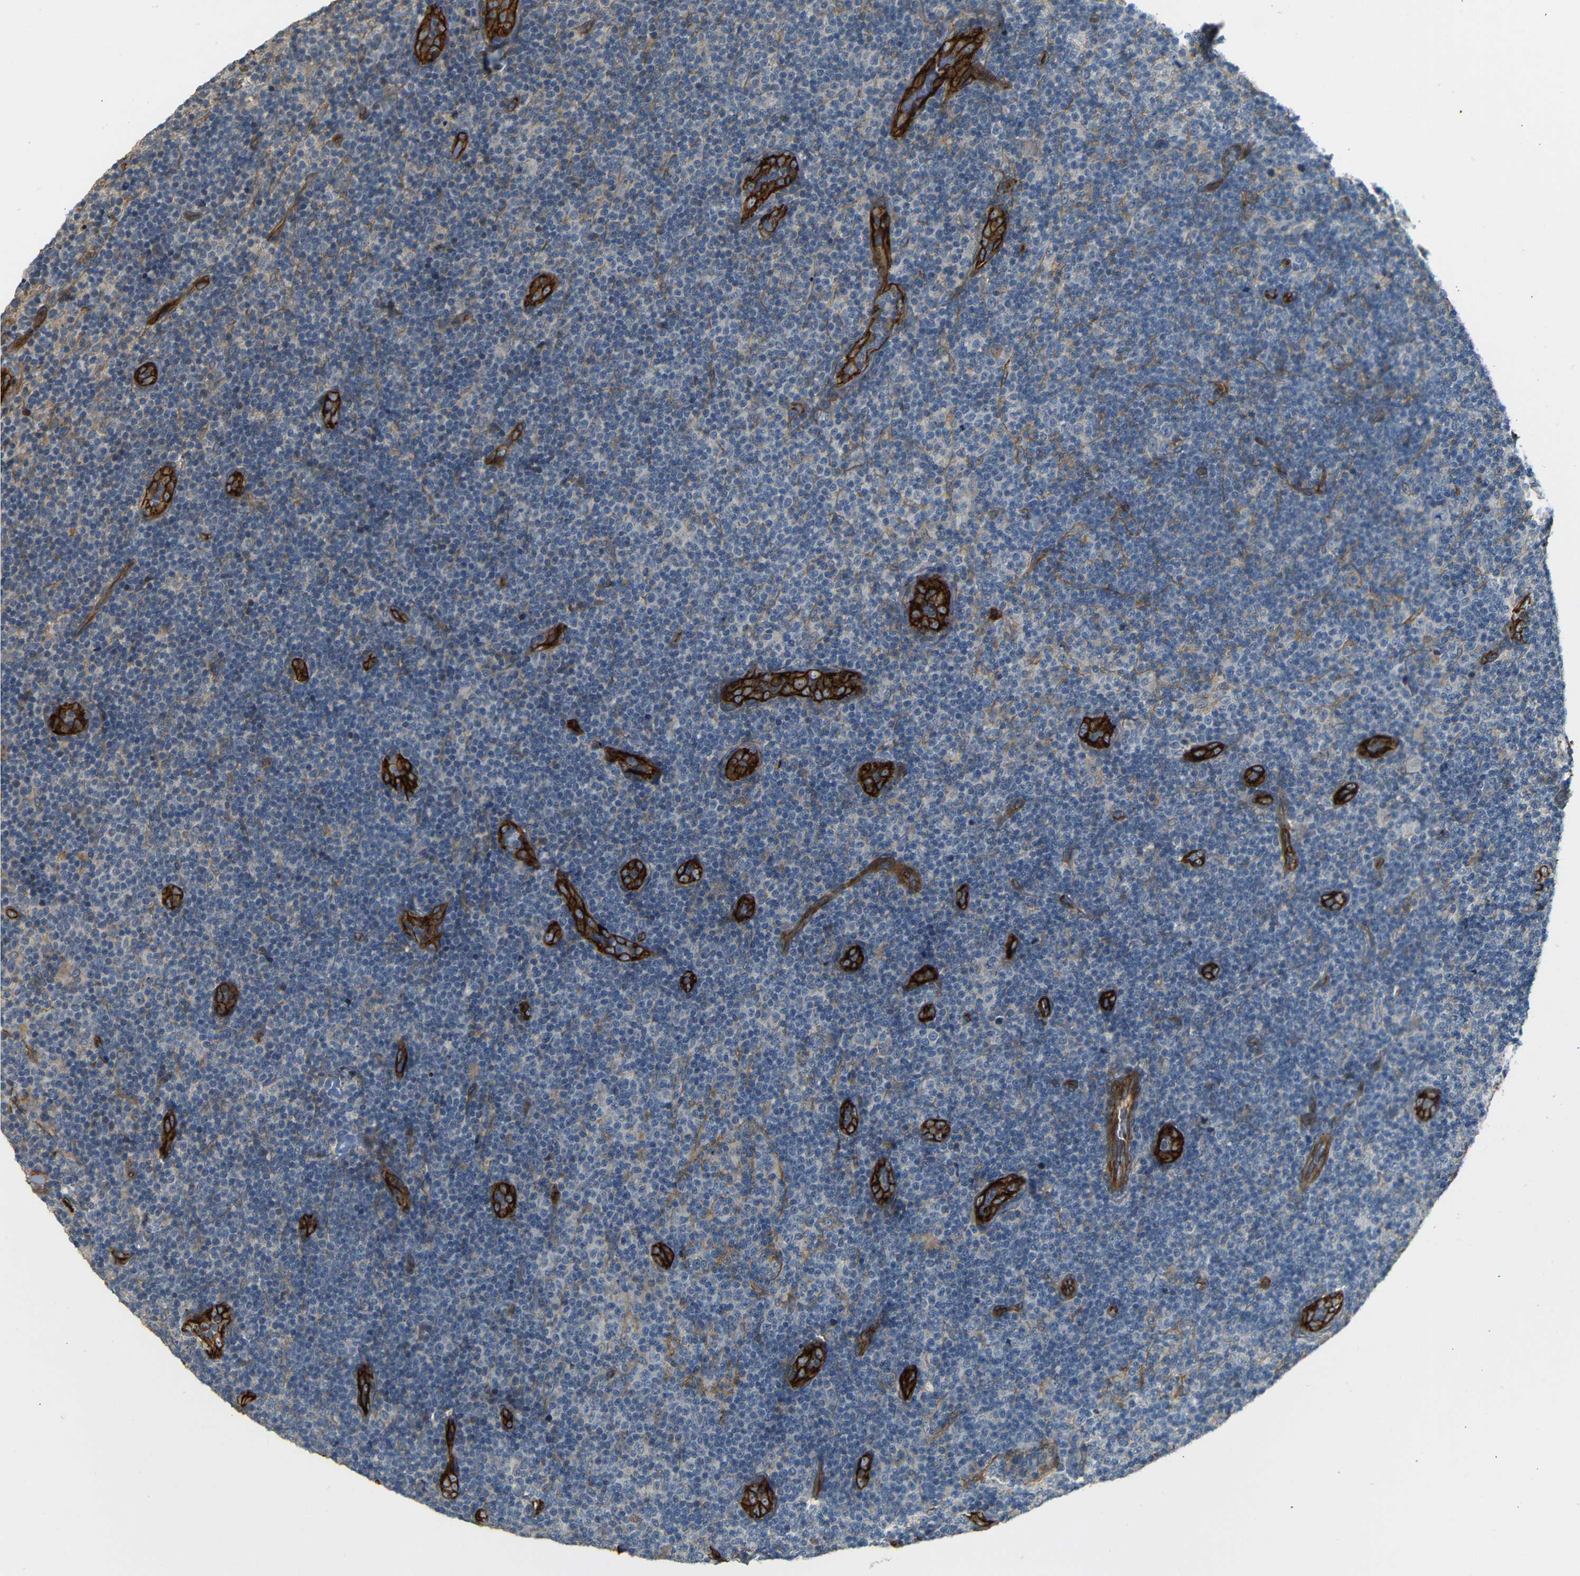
{"staining": {"intensity": "negative", "quantity": "none", "location": "none"}, "tissue": "lymphoma", "cell_type": "Tumor cells", "image_type": "cancer", "snomed": [{"axis": "morphology", "description": "Malignant lymphoma, non-Hodgkin's type, Low grade"}, {"axis": "topography", "description": "Lymph node"}], "caption": "Low-grade malignant lymphoma, non-Hodgkin's type was stained to show a protein in brown. There is no significant positivity in tumor cells. Nuclei are stained in blue.", "gene": "RELL1", "patient": {"sex": "male", "age": 83}}